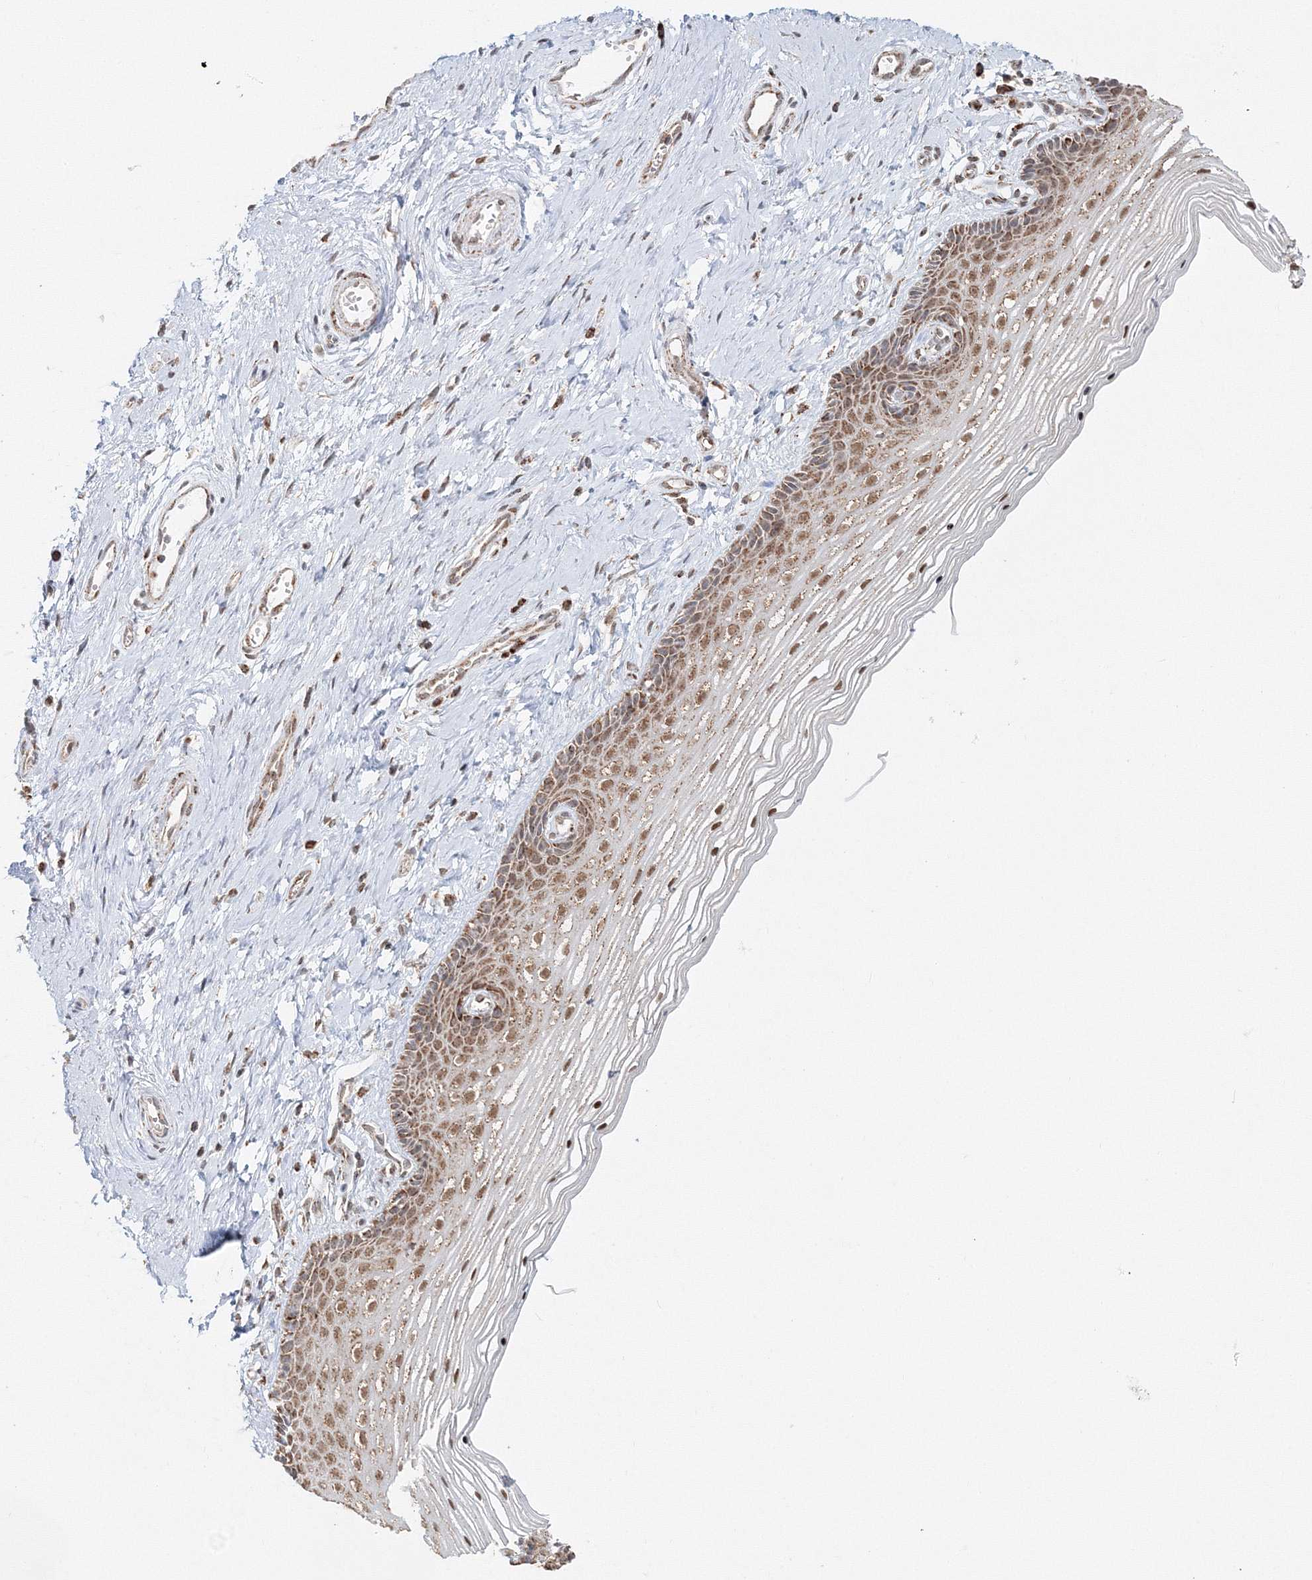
{"staining": {"intensity": "moderate", "quantity": ">75%", "location": "cytoplasmic/membranous,nuclear"}, "tissue": "vagina", "cell_type": "Squamous epithelial cells", "image_type": "normal", "snomed": [{"axis": "morphology", "description": "Normal tissue, NOS"}, {"axis": "topography", "description": "Vagina"}], "caption": "Vagina was stained to show a protein in brown. There is medium levels of moderate cytoplasmic/membranous,nuclear positivity in approximately >75% of squamous epithelial cells. (IHC, brightfield microscopy, high magnification).", "gene": "PSMD6", "patient": {"sex": "female", "age": 46}}